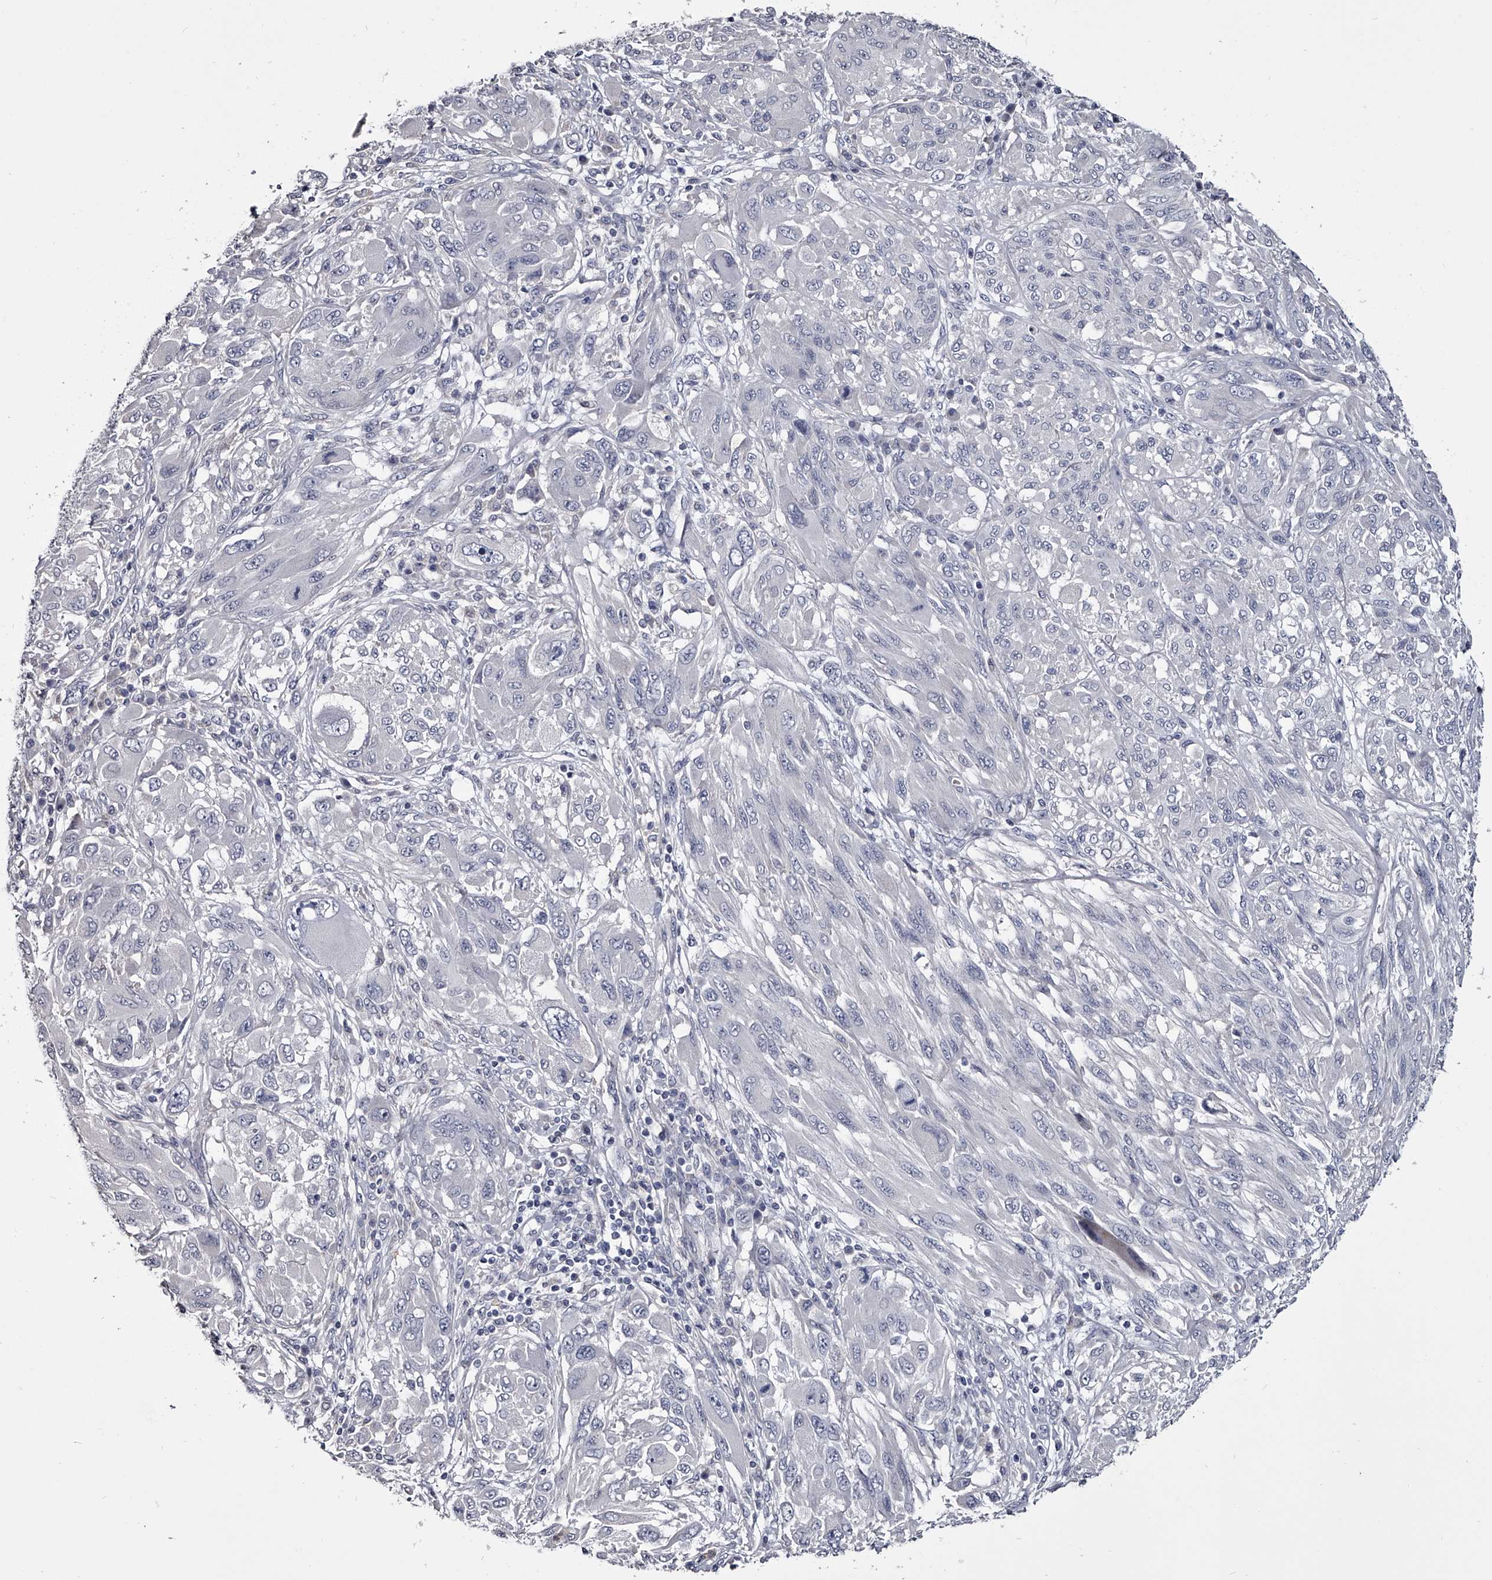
{"staining": {"intensity": "negative", "quantity": "none", "location": "none"}, "tissue": "melanoma", "cell_type": "Tumor cells", "image_type": "cancer", "snomed": [{"axis": "morphology", "description": "Malignant melanoma, NOS"}, {"axis": "topography", "description": "Skin"}], "caption": "A high-resolution micrograph shows immunohistochemistry (IHC) staining of melanoma, which shows no significant expression in tumor cells. The staining is performed using DAB brown chromogen with nuclei counter-stained in using hematoxylin.", "gene": "GAPVD1", "patient": {"sex": "female", "age": 91}}